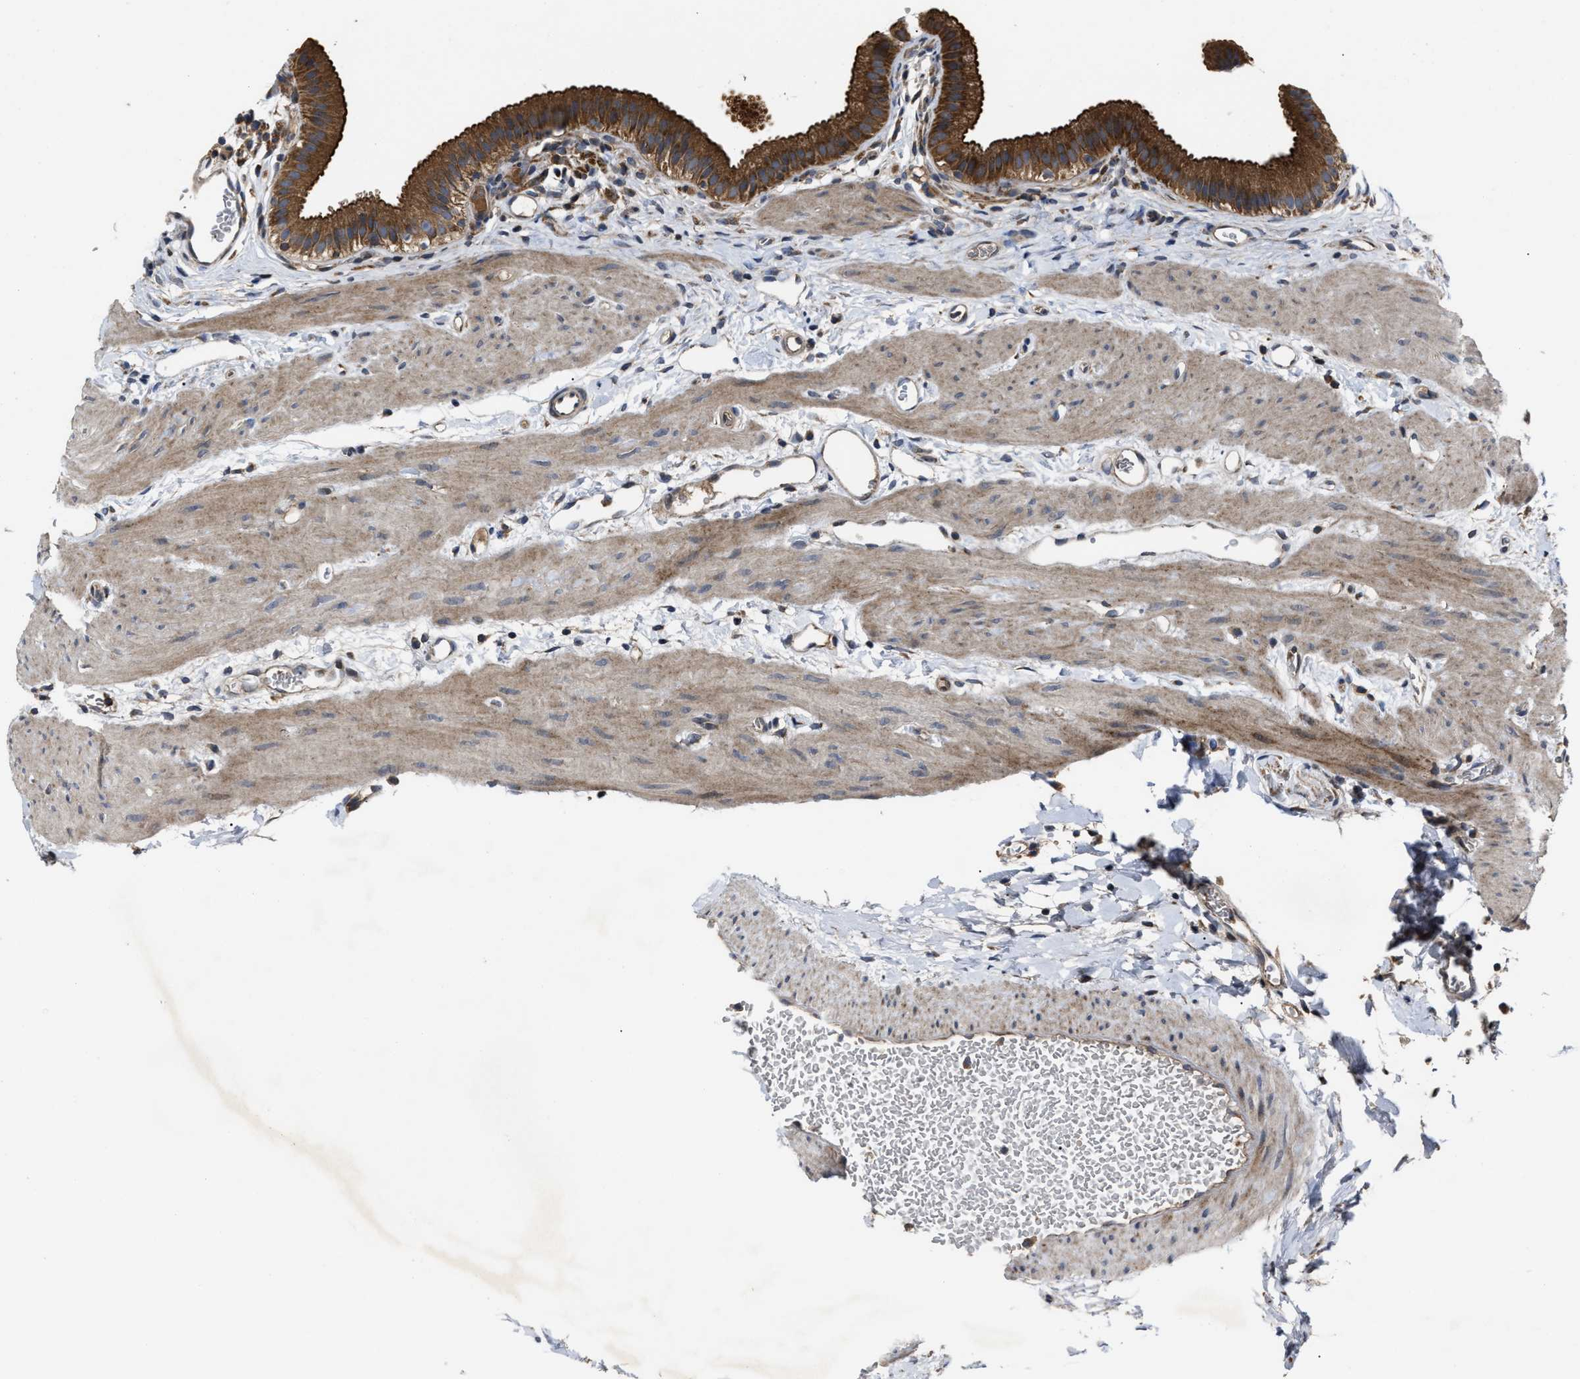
{"staining": {"intensity": "strong", "quantity": ">75%", "location": "cytoplasmic/membranous"}, "tissue": "gallbladder", "cell_type": "Glandular cells", "image_type": "normal", "snomed": [{"axis": "morphology", "description": "Normal tissue, NOS"}, {"axis": "topography", "description": "Gallbladder"}], "caption": "Immunohistochemistry micrograph of unremarkable human gallbladder stained for a protein (brown), which reveals high levels of strong cytoplasmic/membranous positivity in approximately >75% of glandular cells.", "gene": "PASK", "patient": {"sex": "female", "age": 26}}